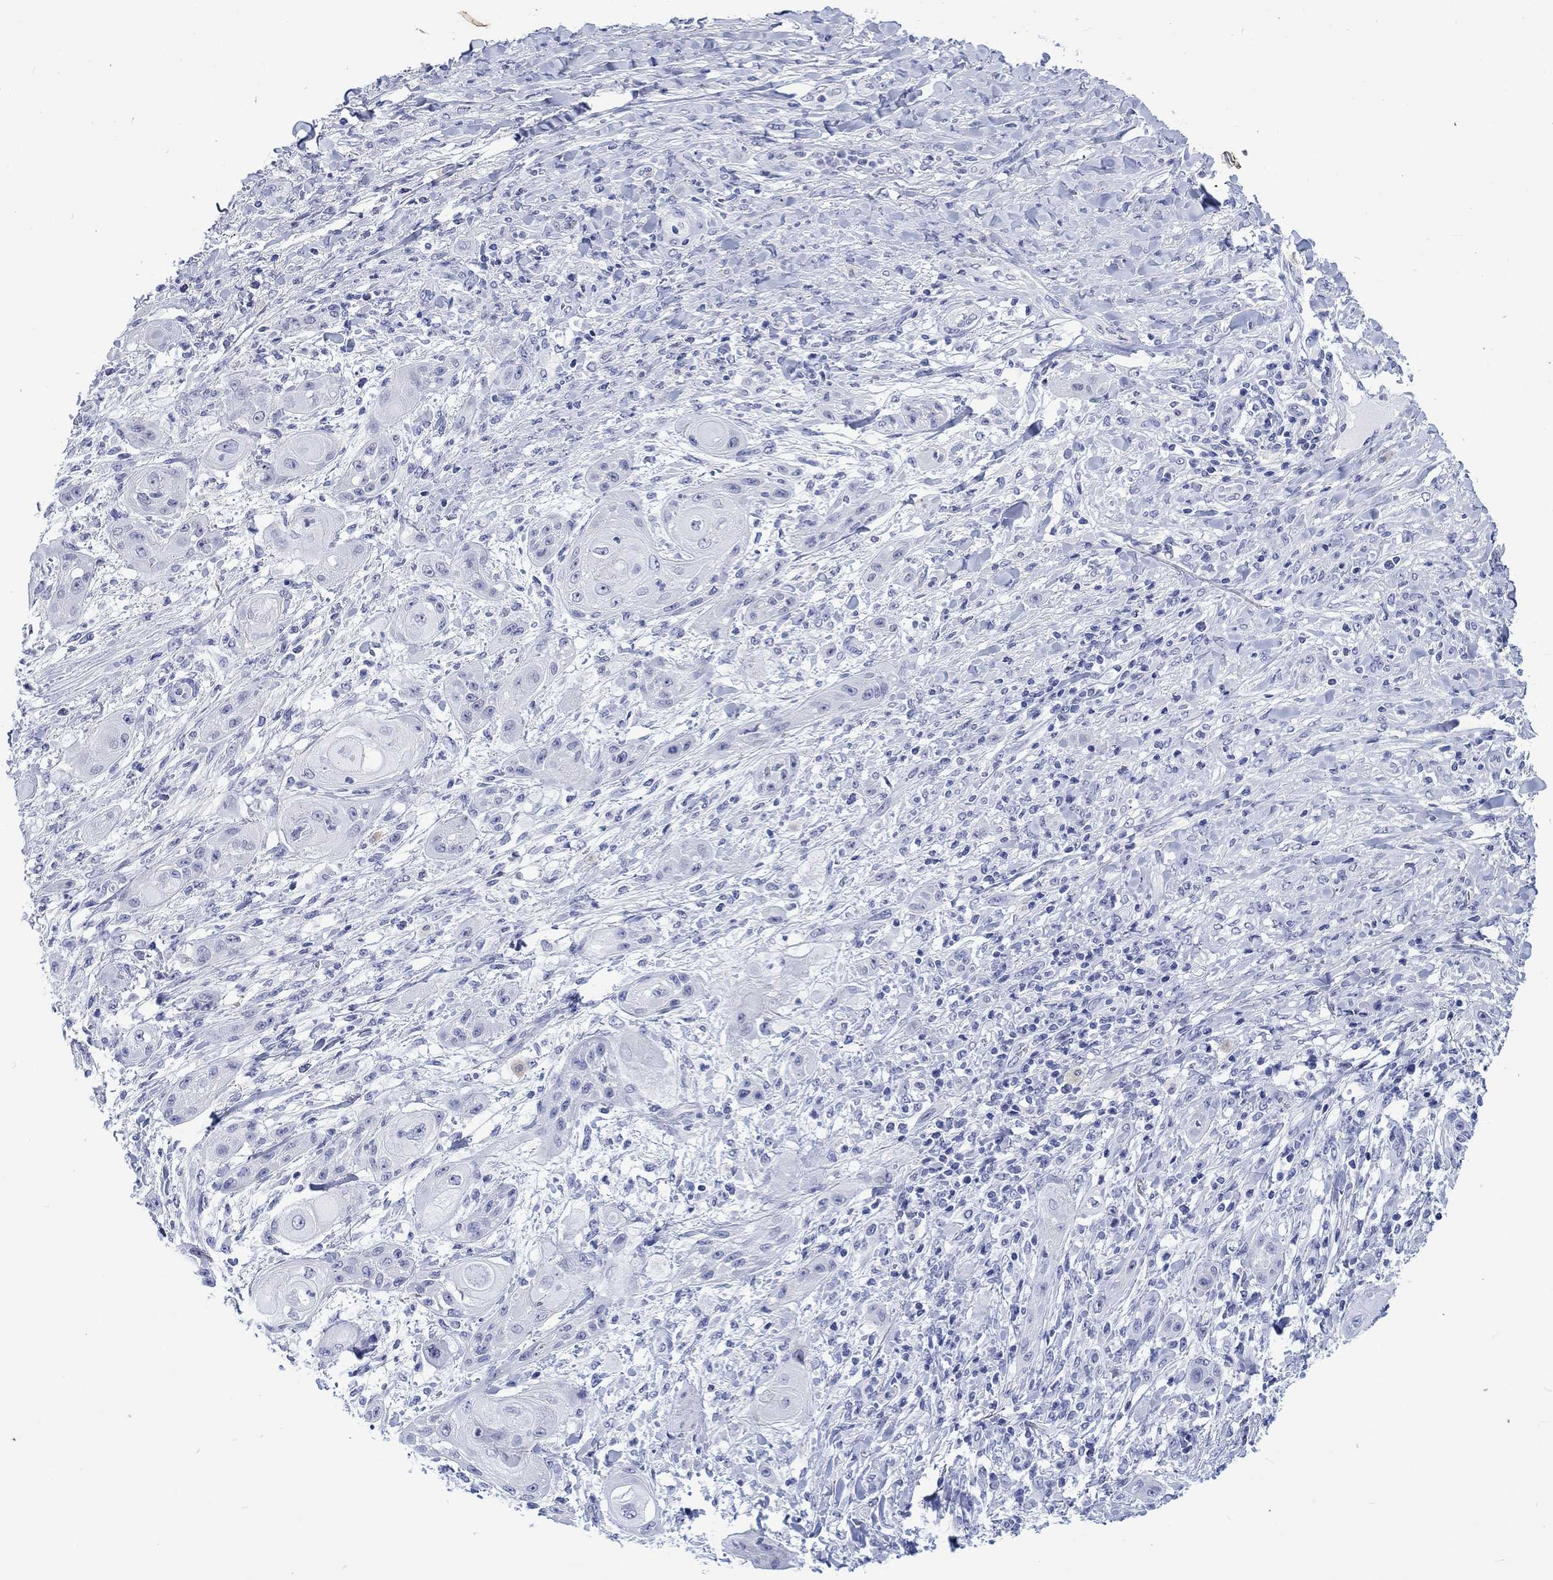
{"staining": {"intensity": "negative", "quantity": "none", "location": "none"}, "tissue": "skin cancer", "cell_type": "Tumor cells", "image_type": "cancer", "snomed": [{"axis": "morphology", "description": "Squamous cell carcinoma, NOS"}, {"axis": "topography", "description": "Skin"}], "caption": "A photomicrograph of human skin cancer is negative for staining in tumor cells. (DAB (3,3'-diaminobenzidine) immunohistochemistry (IHC) with hematoxylin counter stain).", "gene": "KRT76", "patient": {"sex": "male", "age": 62}}